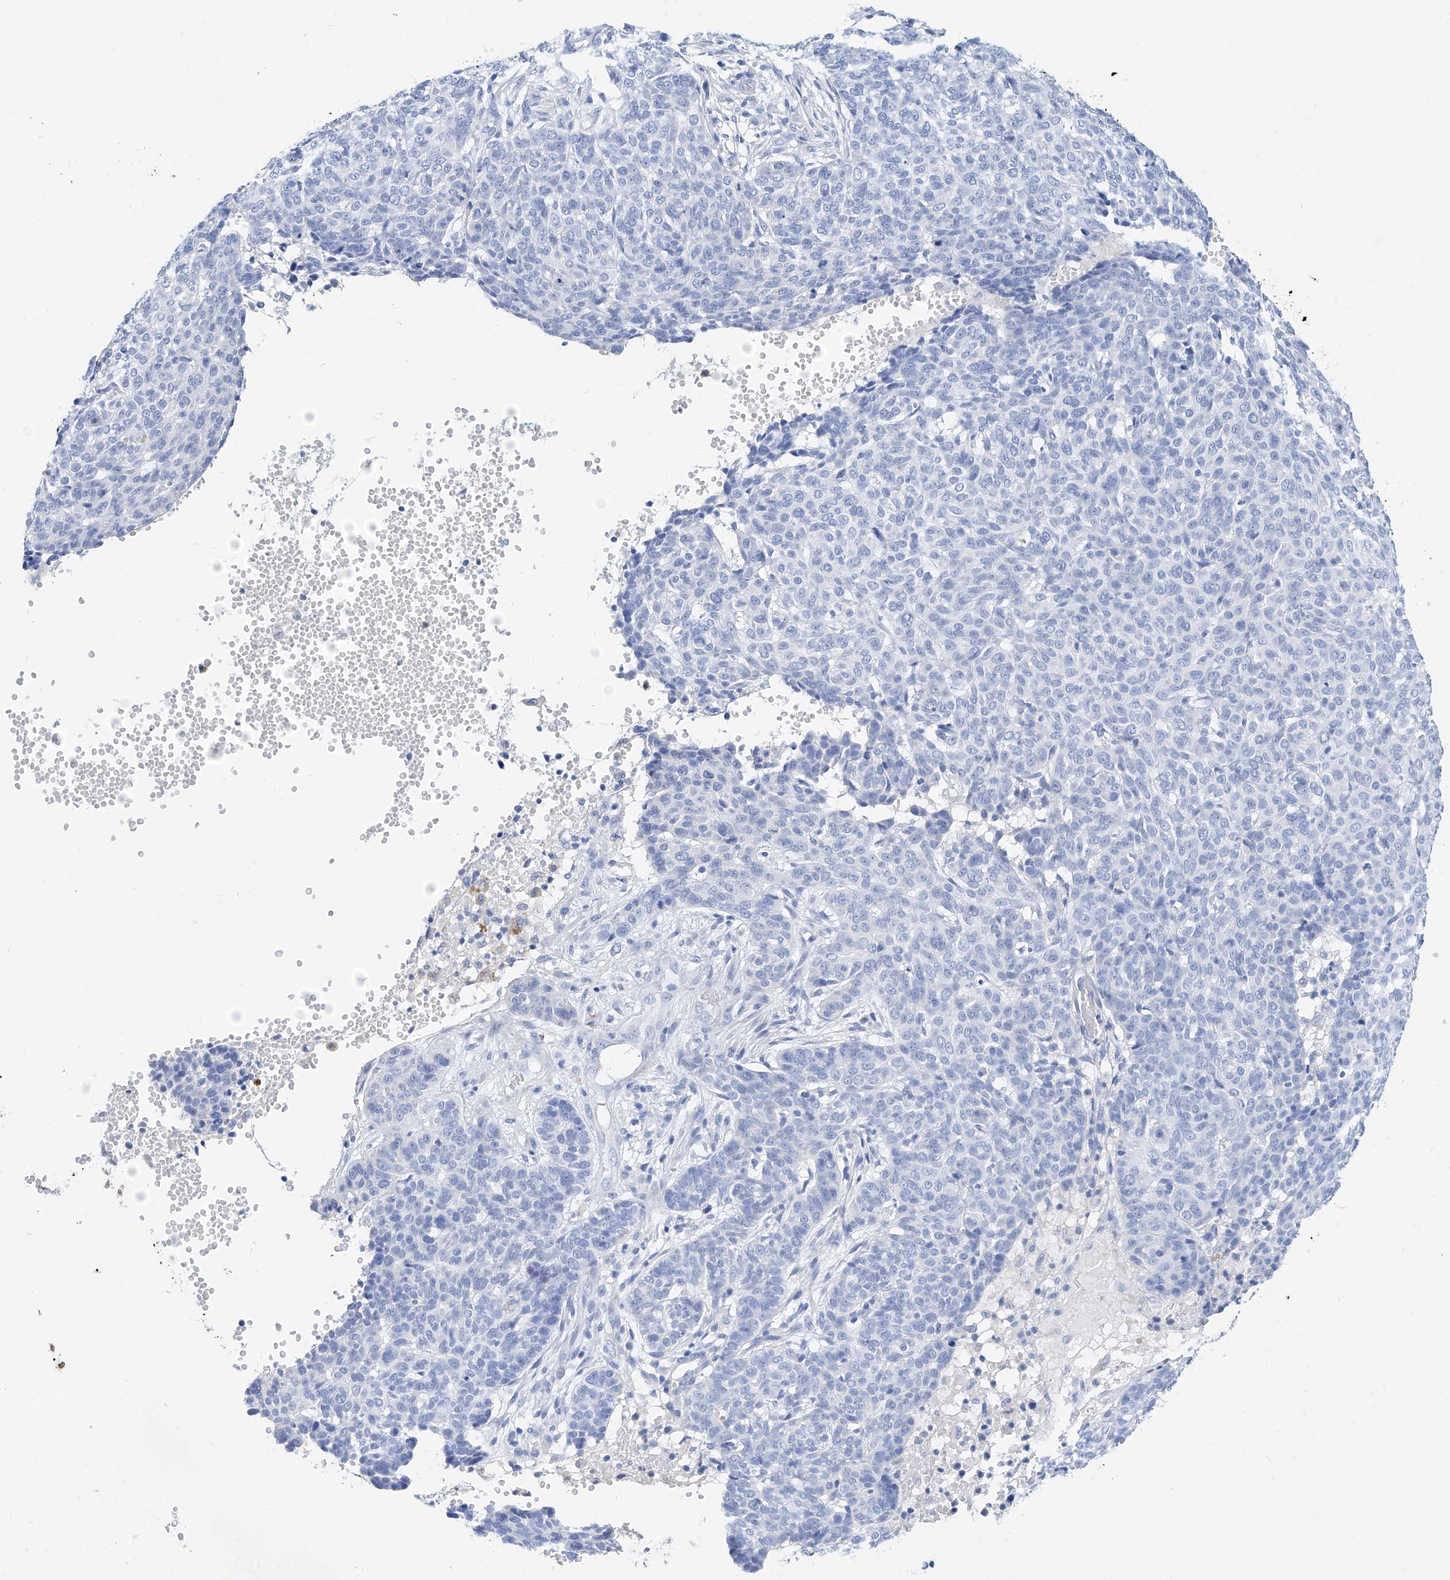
{"staining": {"intensity": "negative", "quantity": "none", "location": "none"}, "tissue": "skin cancer", "cell_type": "Tumor cells", "image_type": "cancer", "snomed": [{"axis": "morphology", "description": "Basal cell carcinoma"}, {"axis": "topography", "description": "Skin"}], "caption": "The IHC image has no significant expression in tumor cells of skin cancer (basal cell carcinoma) tissue. (Stains: DAB (3,3'-diaminobenzidine) IHC with hematoxylin counter stain, Microscopy: brightfield microscopy at high magnification).", "gene": "SLC25A29", "patient": {"sex": "male", "age": 85}}